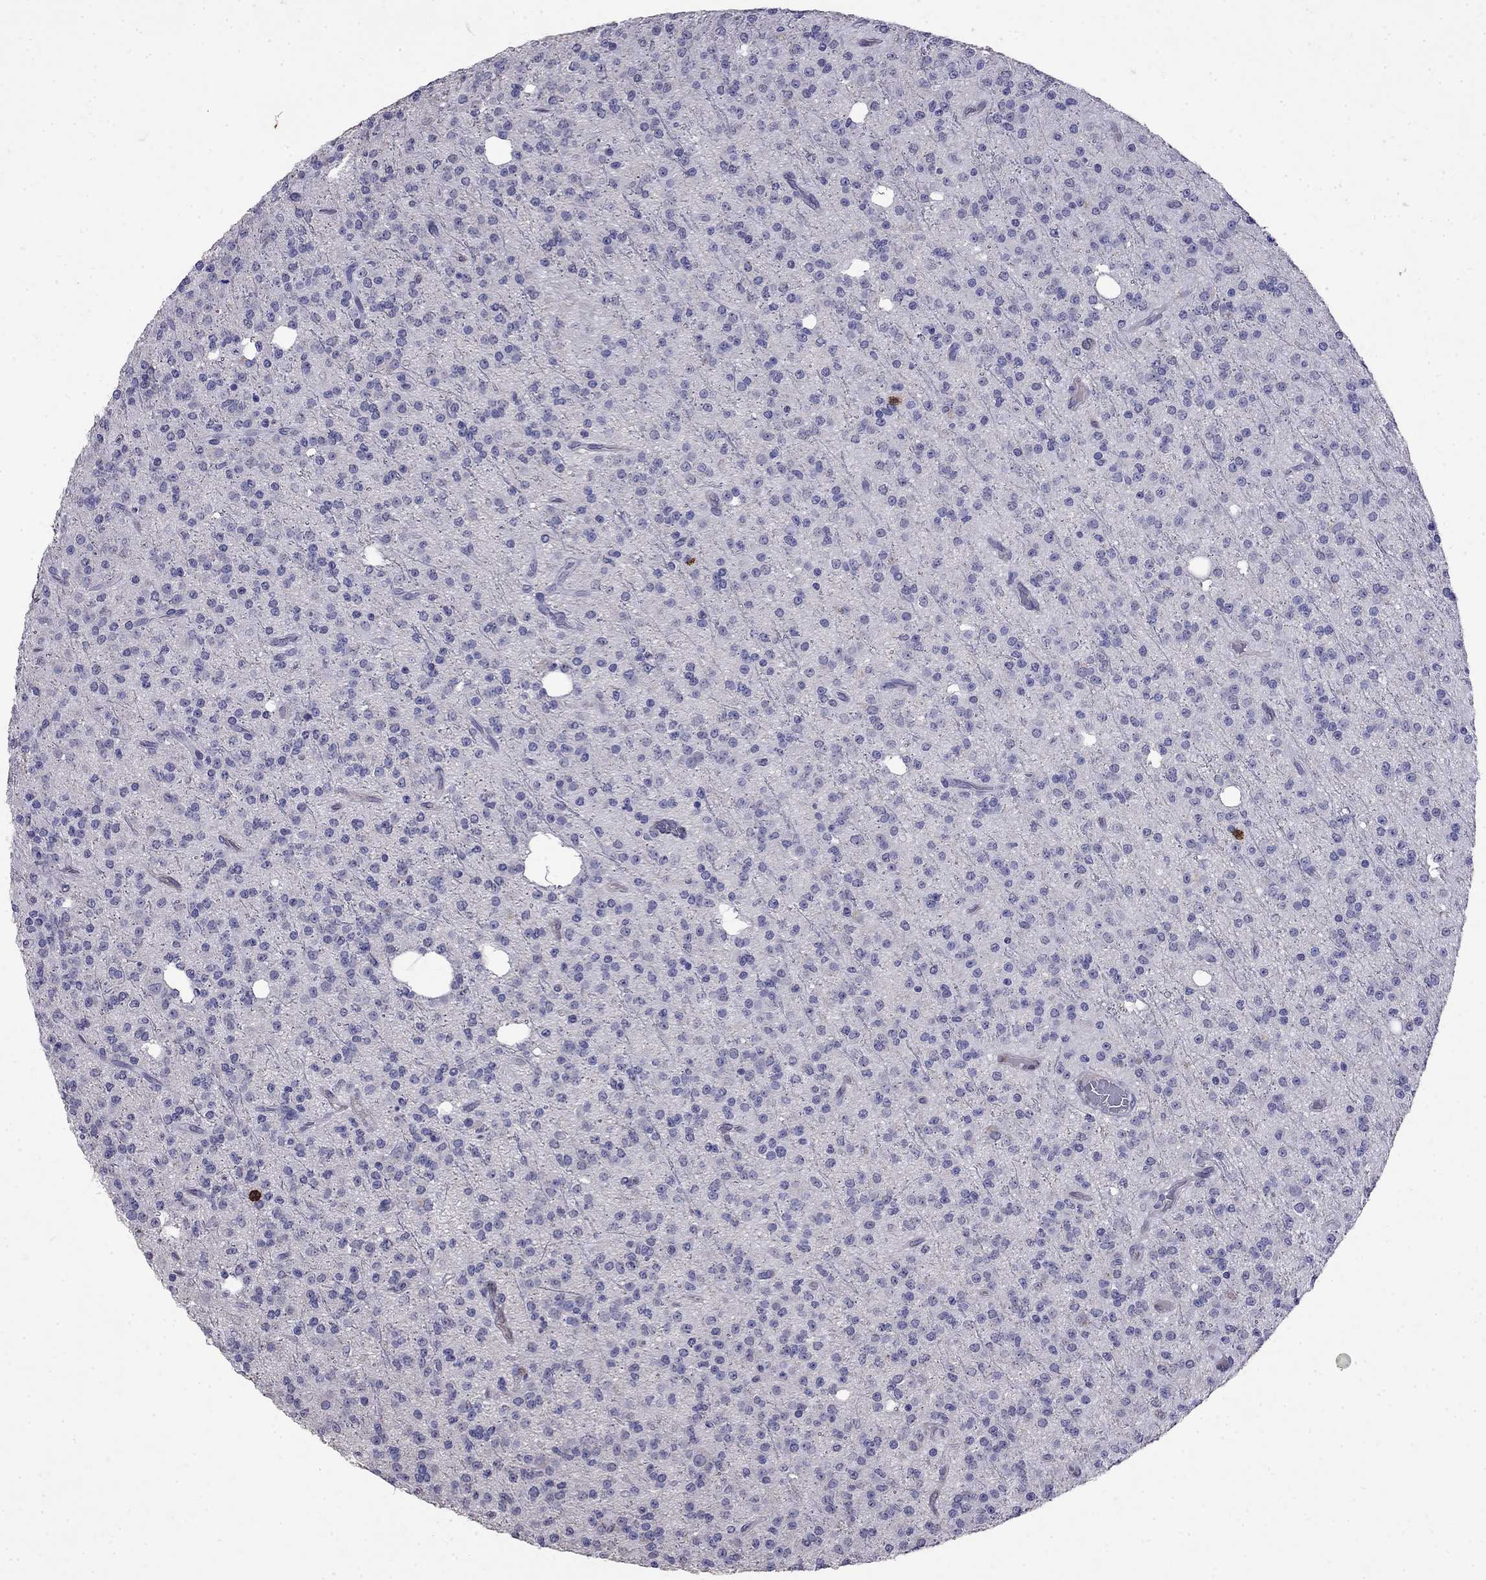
{"staining": {"intensity": "negative", "quantity": "none", "location": "none"}, "tissue": "glioma", "cell_type": "Tumor cells", "image_type": "cancer", "snomed": [{"axis": "morphology", "description": "Glioma, malignant, Low grade"}, {"axis": "topography", "description": "Brain"}], "caption": "Immunohistochemical staining of human malignant glioma (low-grade) displays no significant staining in tumor cells. (DAB immunohistochemistry (IHC), high magnification).", "gene": "CD8B", "patient": {"sex": "male", "age": 27}}